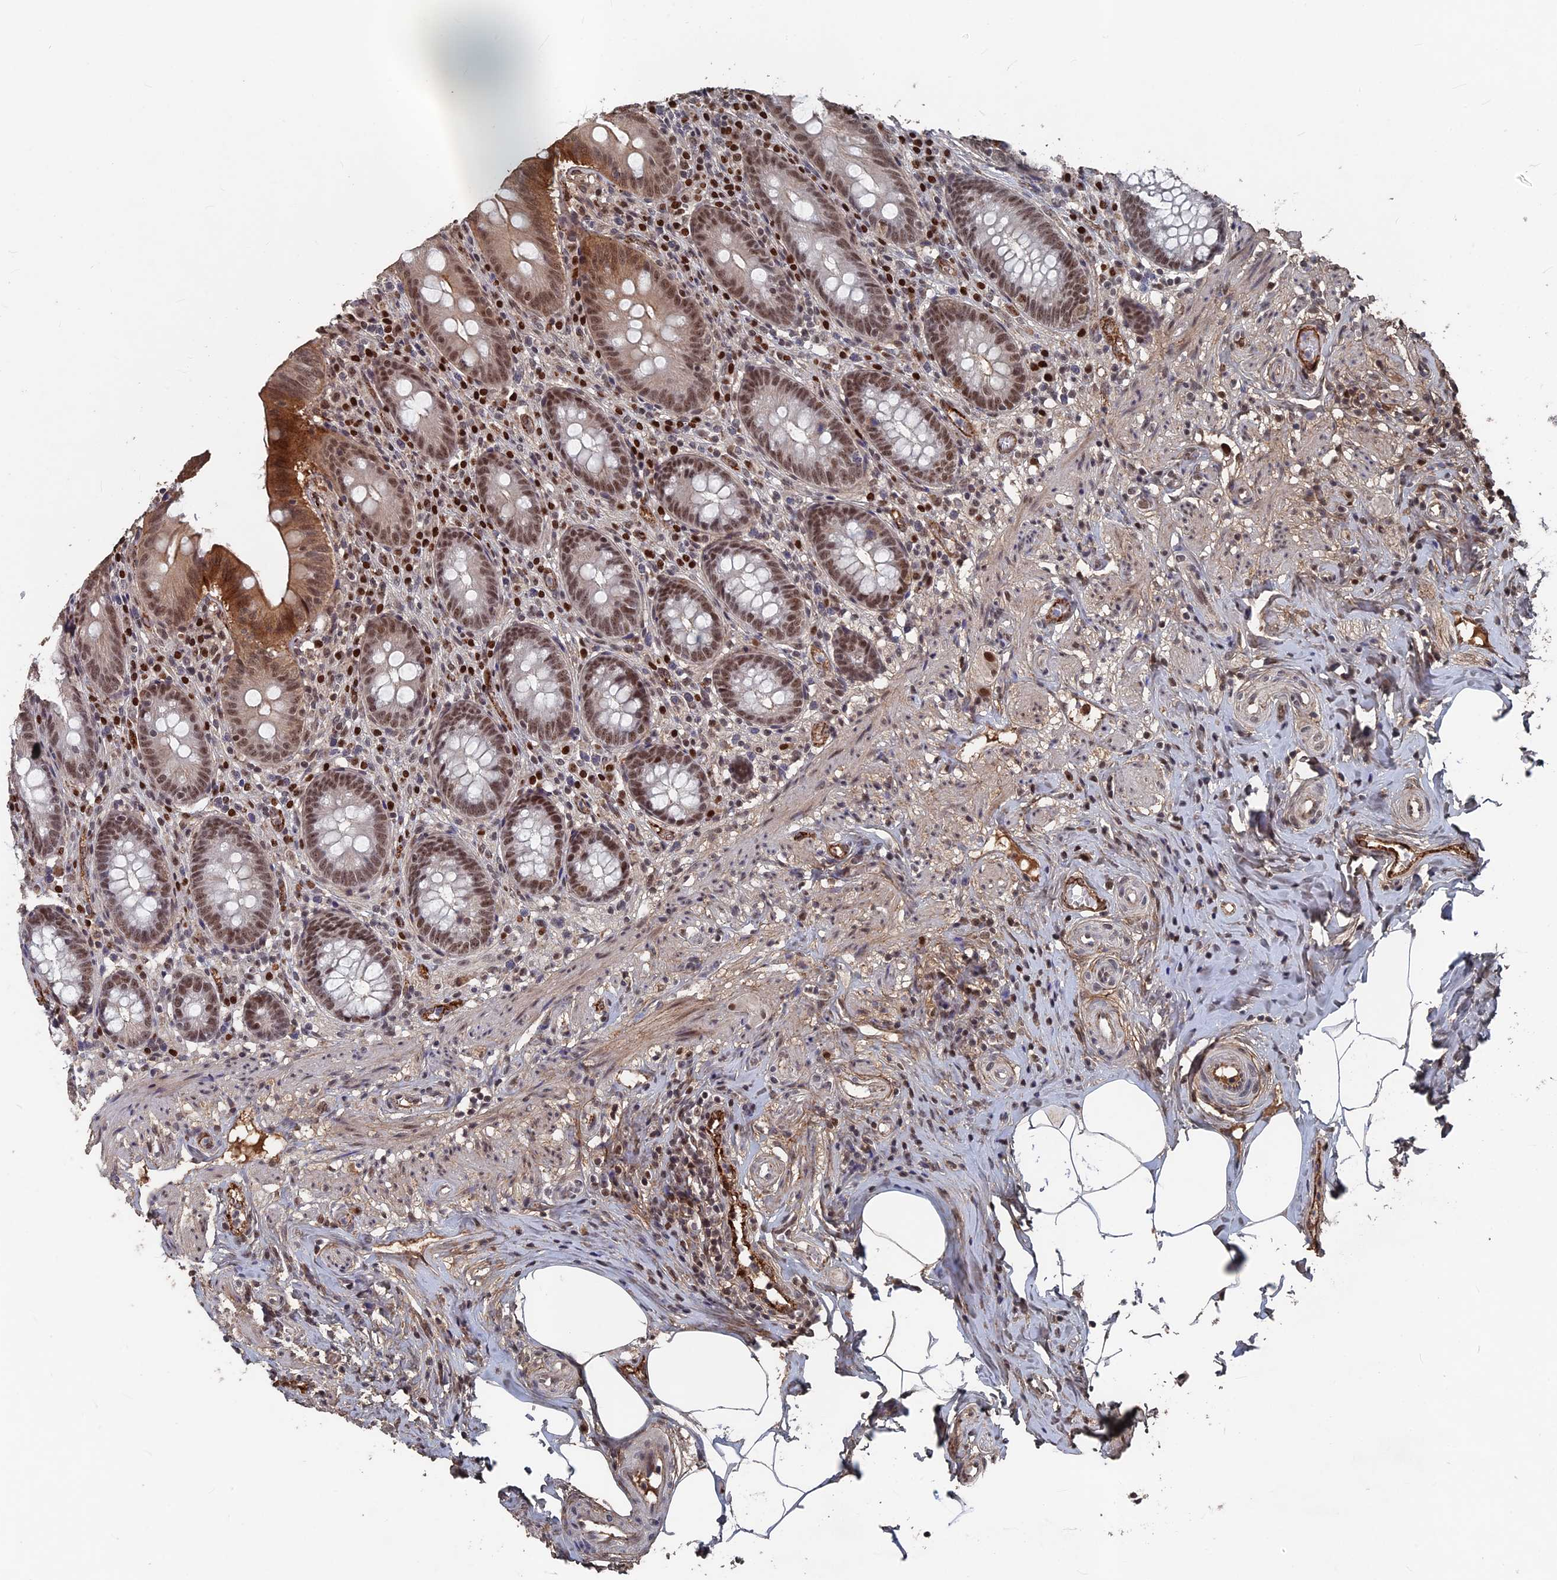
{"staining": {"intensity": "strong", "quantity": "25%-75%", "location": "cytoplasmic/membranous,nuclear"}, "tissue": "appendix", "cell_type": "Glandular cells", "image_type": "normal", "snomed": [{"axis": "morphology", "description": "Normal tissue, NOS"}, {"axis": "topography", "description": "Appendix"}], "caption": "Protein staining of unremarkable appendix shows strong cytoplasmic/membranous,nuclear staining in about 25%-75% of glandular cells. (DAB (3,3'-diaminobenzidine) = brown stain, brightfield microscopy at high magnification).", "gene": "SH3D21", "patient": {"sex": "male", "age": 55}}